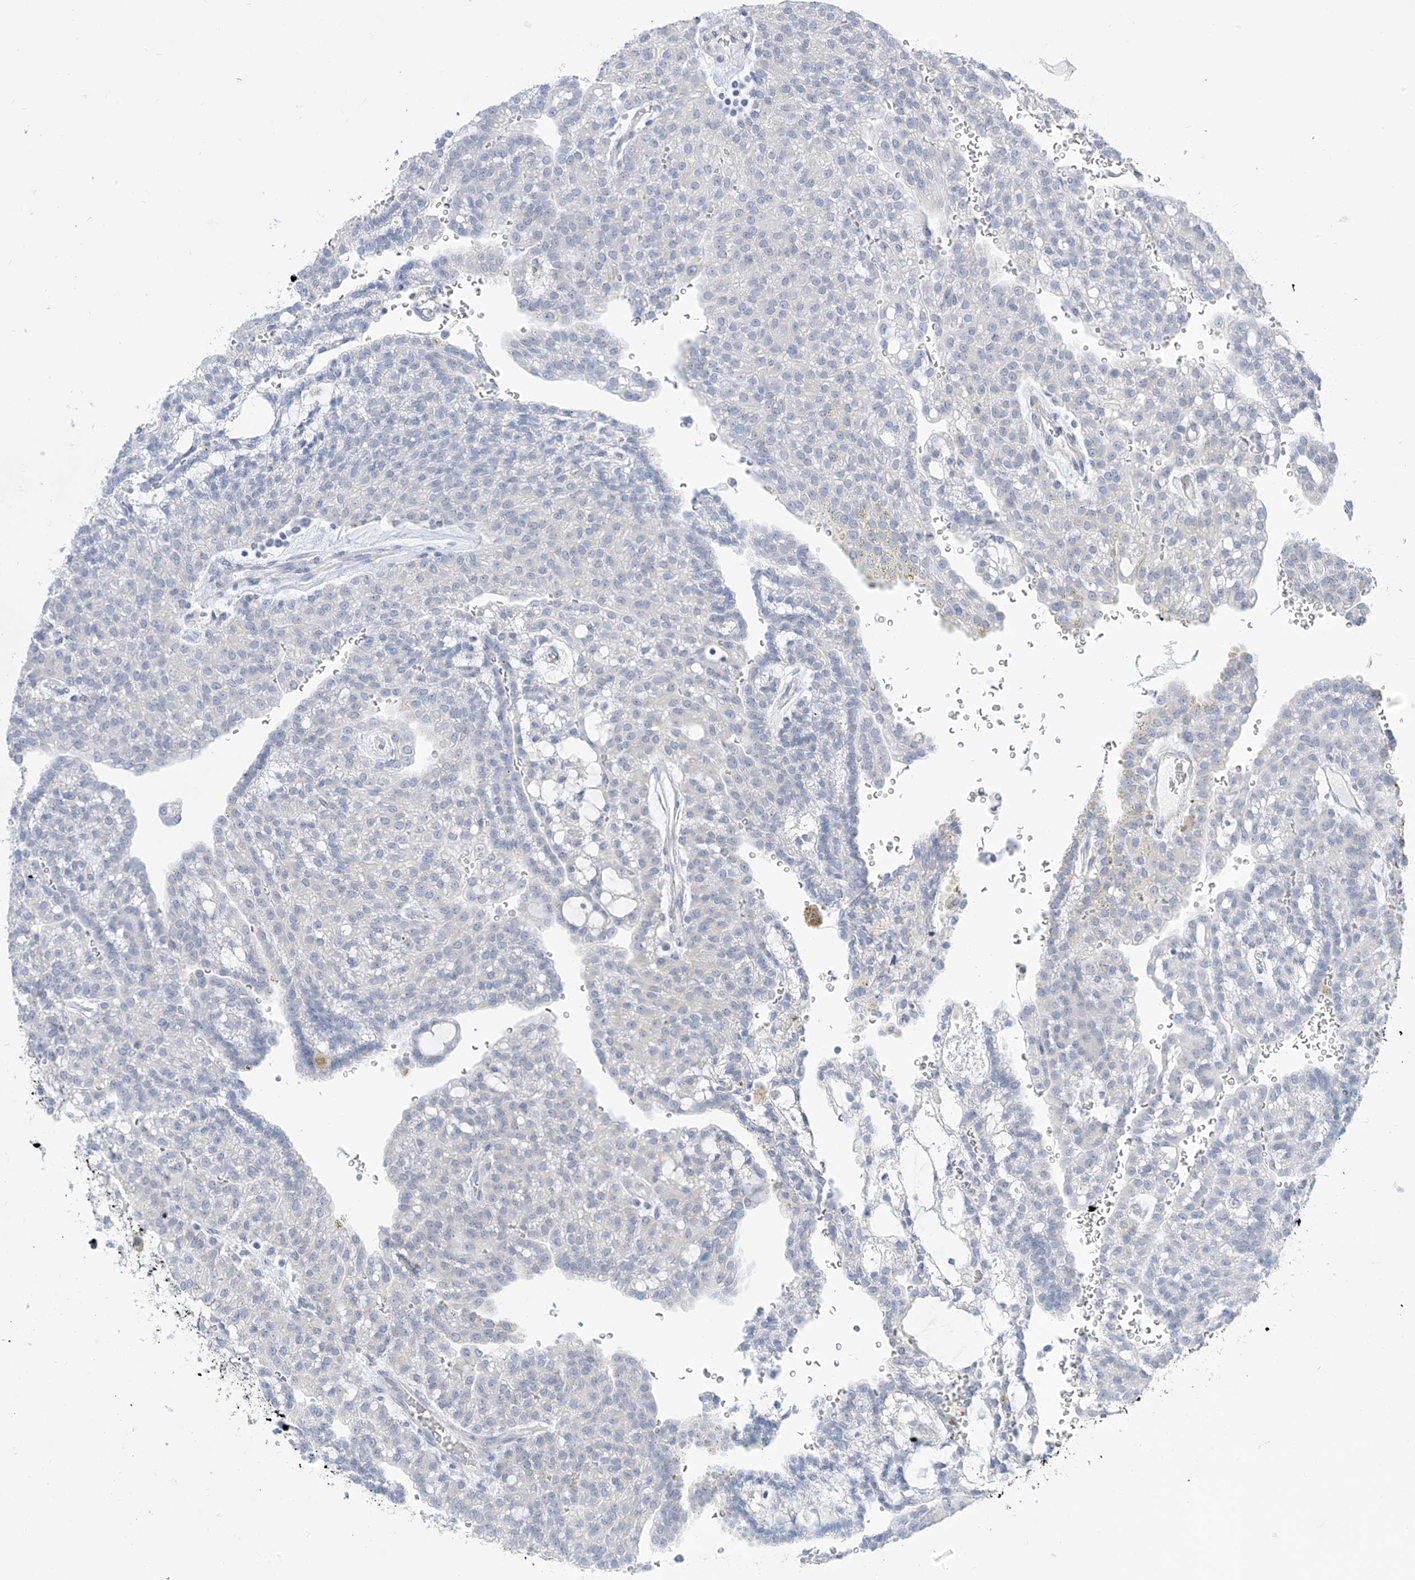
{"staining": {"intensity": "negative", "quantity": "none", "location": "none"}, "tissue": "renal cancer", "cell_type": "Tumor cells", "image_type": "cancer", "snomed": [{"axis": "morphology", "description": "Adenocarcinoma, NOS"}, {"axis": "topography", "description": "Kidney"}], "caption": "This is an immunohistochemistry (IHC) image of human adenocarcinoma (renal). There is no staining in tumor cells.", "gene": "KRTAP25-1", "patient": {"sex": "male", "age": 63}}